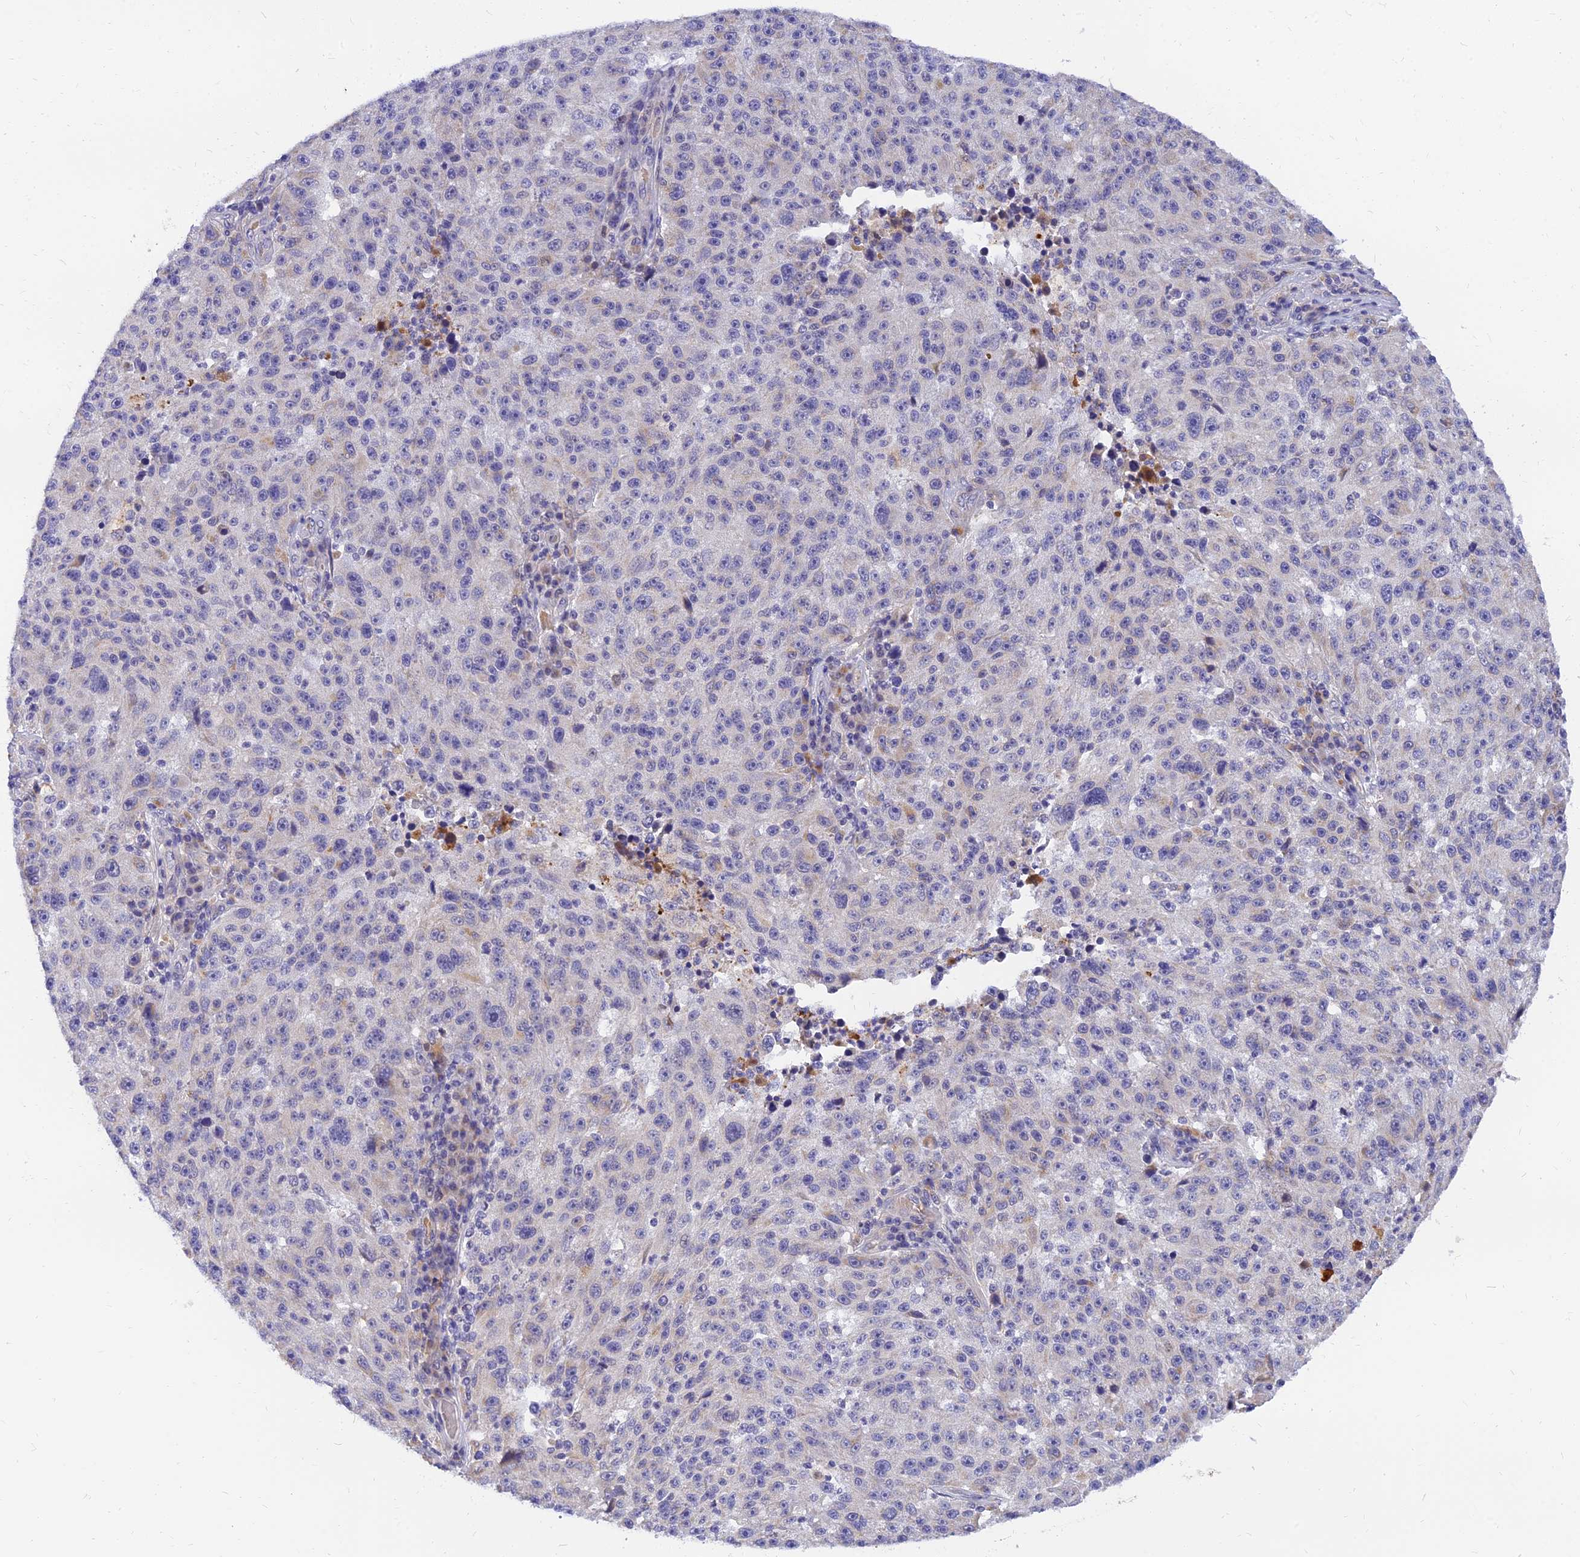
{"staining": {"intensity": "negative", "quantity": "none", "location": "none"}, "tissue": "melanoma", "cell_type": "Tumor cells", "image_type": "cancer", "snomed": [{"axis": "morphology", "description": "Malignant melanoma, NOS"}, {"axis": "topography", "description": "Skin"}], "caption": "An immunohistochemistry (IHC) image of melanoma is shown. There is no staining in tumor cells of melanoma. (DAB (3,3'-diaminobenzidine) IHC visualized using brightfield microscopy, high magnification).", "gene": "ANKS4B", "patient": {"sex": "male", "age": 53}}